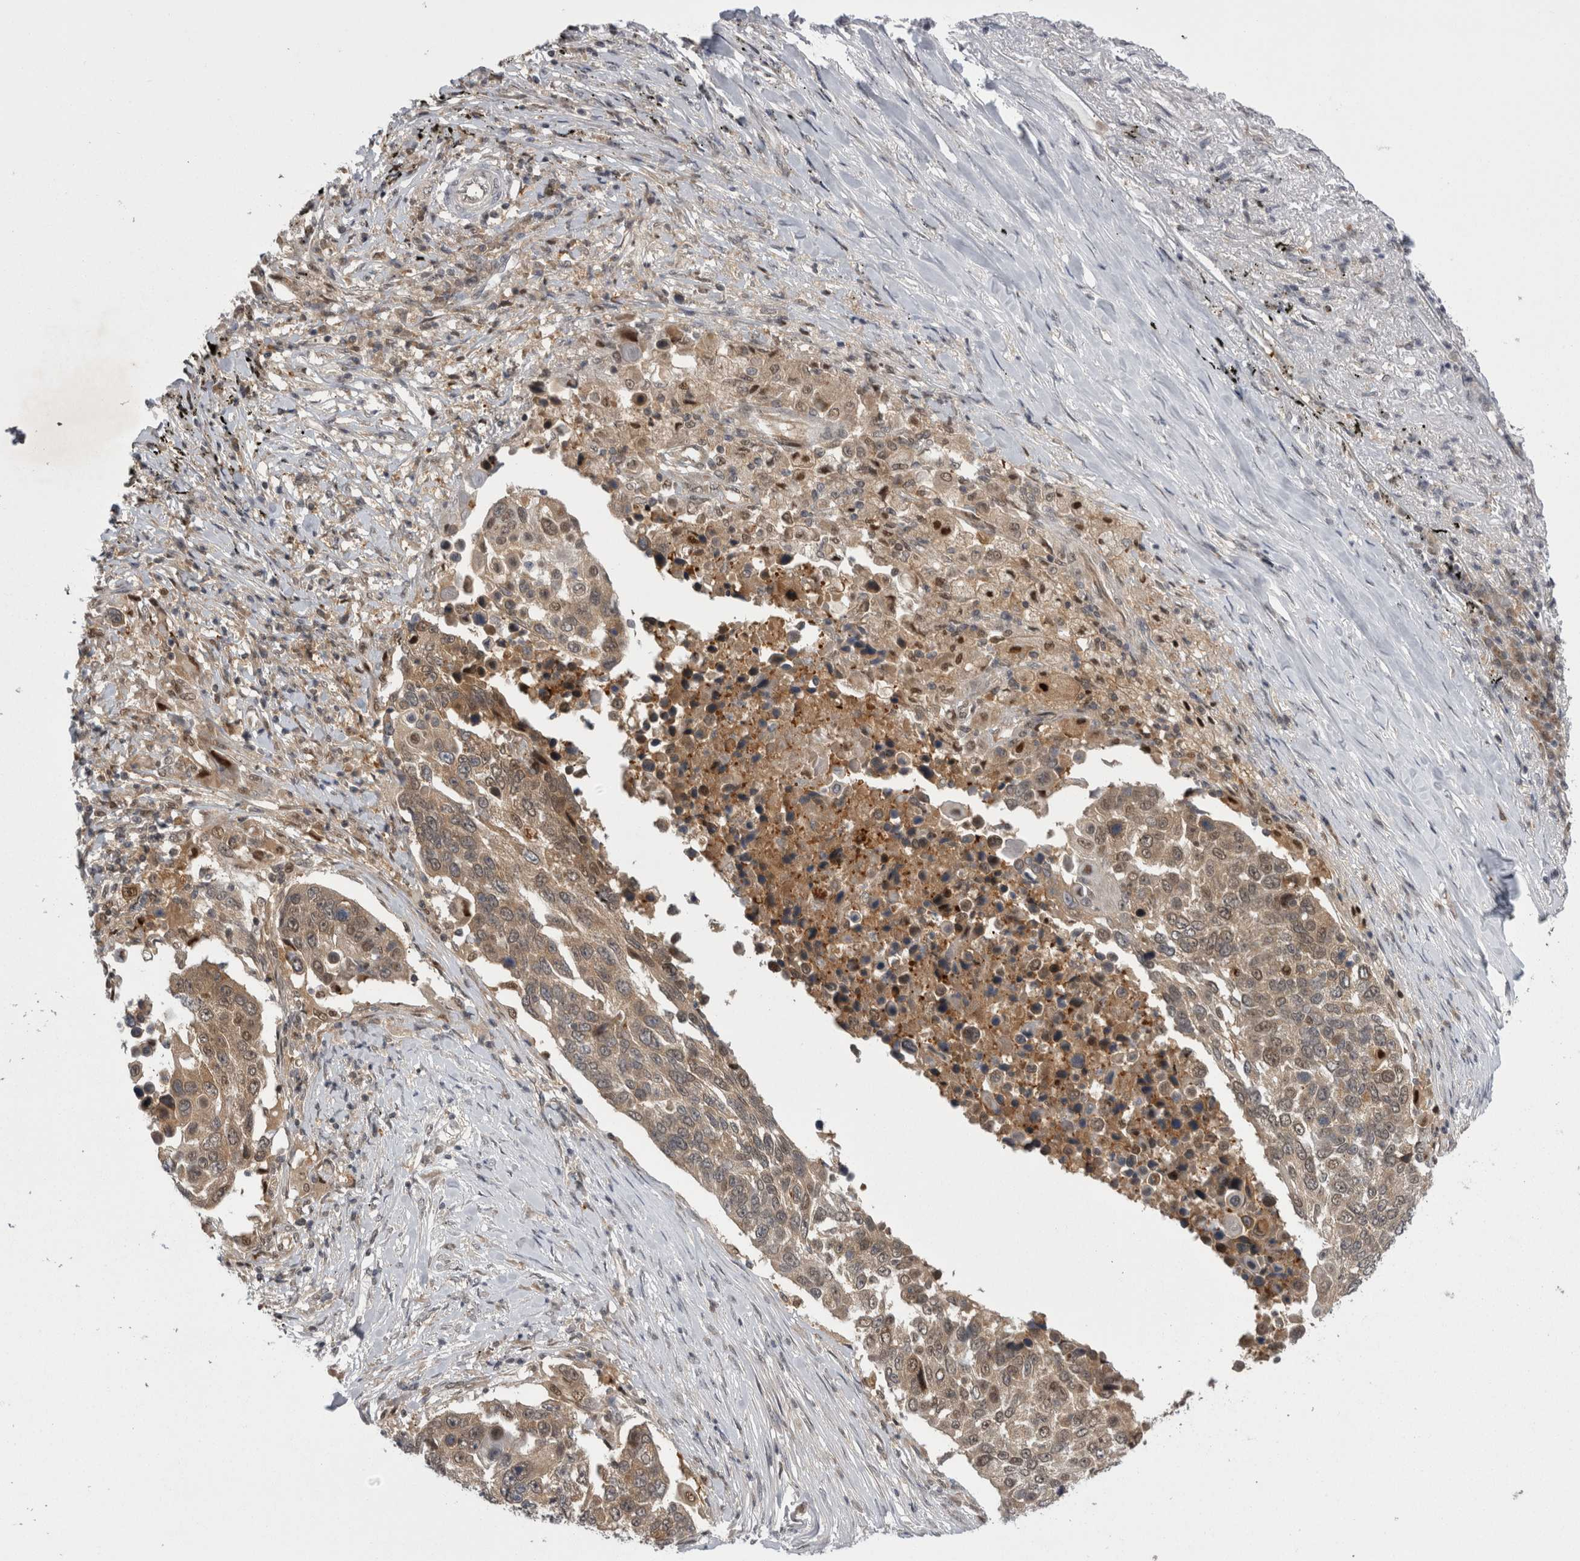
{"staining": {"intensity": "moderate", "quantity": ">75%", "location": "cytoplasmic/membranous"}, "tissue": "lung cancer", "cell_type": "Tumor cells", "image_type": "cancer", "snomed": [{"axis": "morphology", "description": "Squamous cell carcinoma, NOS"}, {"axis": "topography", "description": "Lung"}], "caption": "Lung cancer (squamous cell carcinoma) was stained to show a protein in brown. There is medium levels of moderate cytoplasmic/membranous positivity in approximately >75% of tumor cells.", "gene": "PSMB2", "patient": {"sex": "male", "age": 66}}